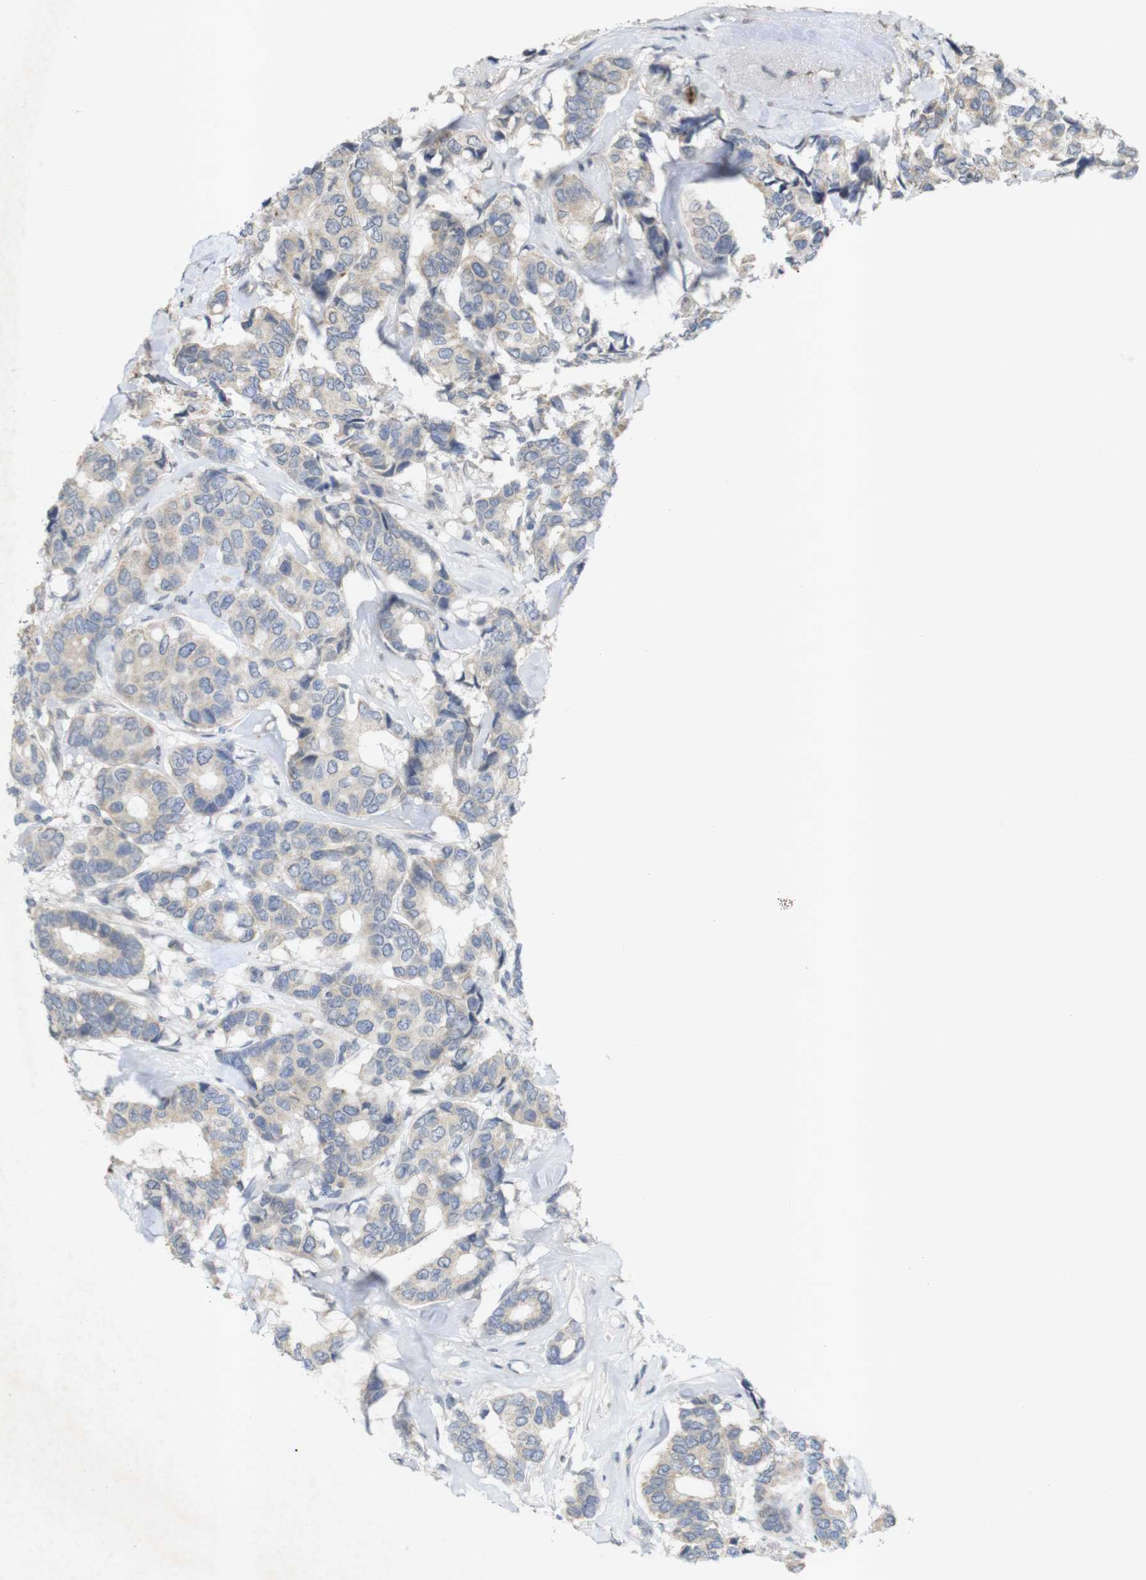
{"staining": {"intensity": "negative", "quantity": "none", "location": "none"}, "tissue": "breast cancer", "cell_type": "Tumor cells", "image_type": "cancer", "snomed": [{"axis": "morphology", "description": "Duct carcinoma"}, {"axis": "topography", "description": "Breast"}], "caption": "High magnification brightfield microscopy of breast cancer (invasive ductal carcinoma) stained with DAB (brown) and counterstained with hematoxylin (blue): tumor cells show no significant positivity. (DAB IHC with hematoxylin counter stain).", "gene": "TSPAN14", "patient": {"sex": "female", "age": 87}}